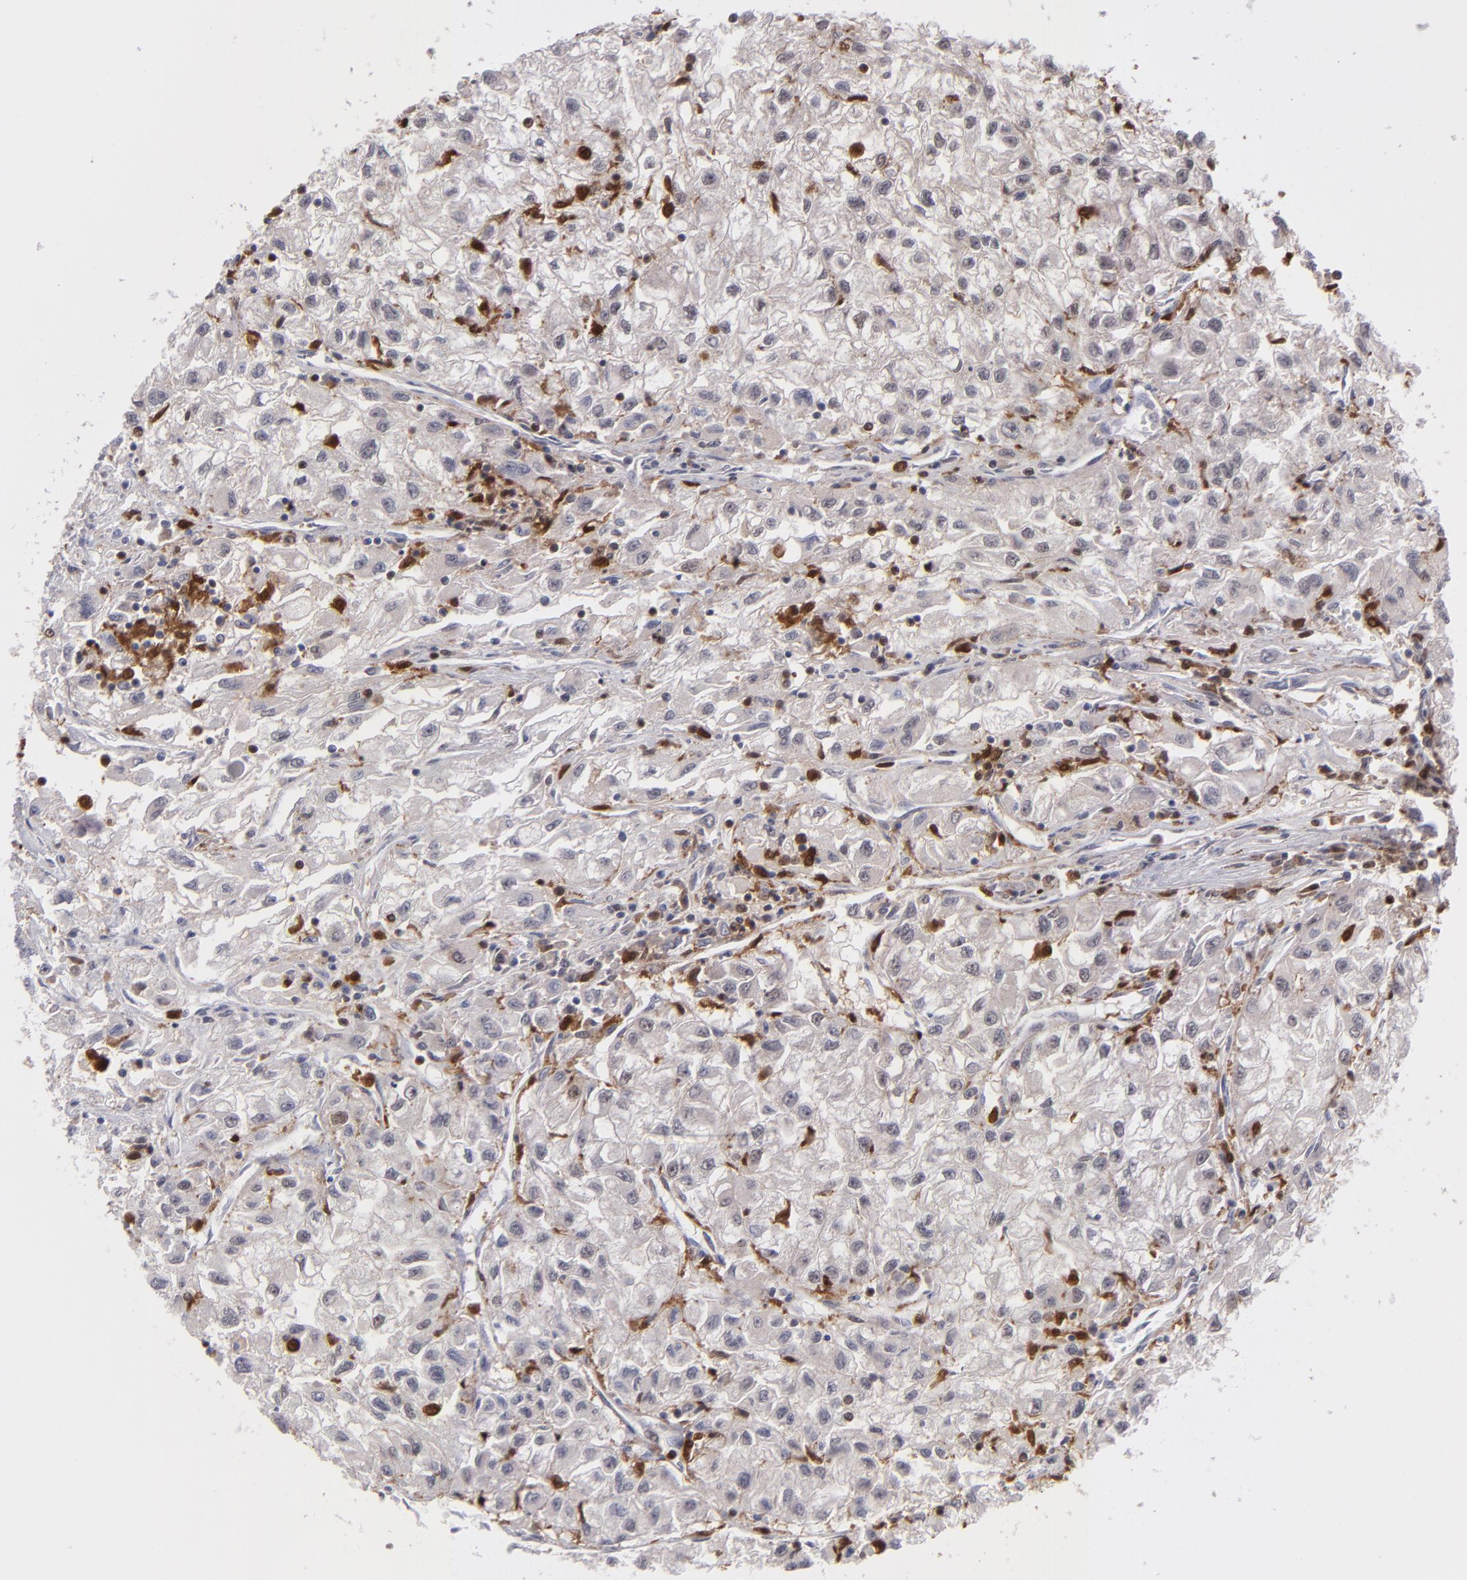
{"staining": {"intensity": "weak", "quantity": ">75%", "location": "cytoplasmic/membranous,nuclear"}, "tissue": "renal cancer", "cell_type": "Tumor cells", "image_type": "cancer", "snomed": [{"axis": "morphology", "description": "Adenocarcinoma, NOS"}, {"axis": "topography", "description": "Kidney"}], "caption": "DAB (3,3'-diaminobenzidine) immunohistochemical staining of human renal adenocarcinoma shows weak cytoplasmic/membranous and nuclear protein positivity in about >75% of tumor cells. (DAB IHC with brightfield microscopy, high magnification).", "gene": "GRB2", "patient": {"sex": "male", "age": 59}}